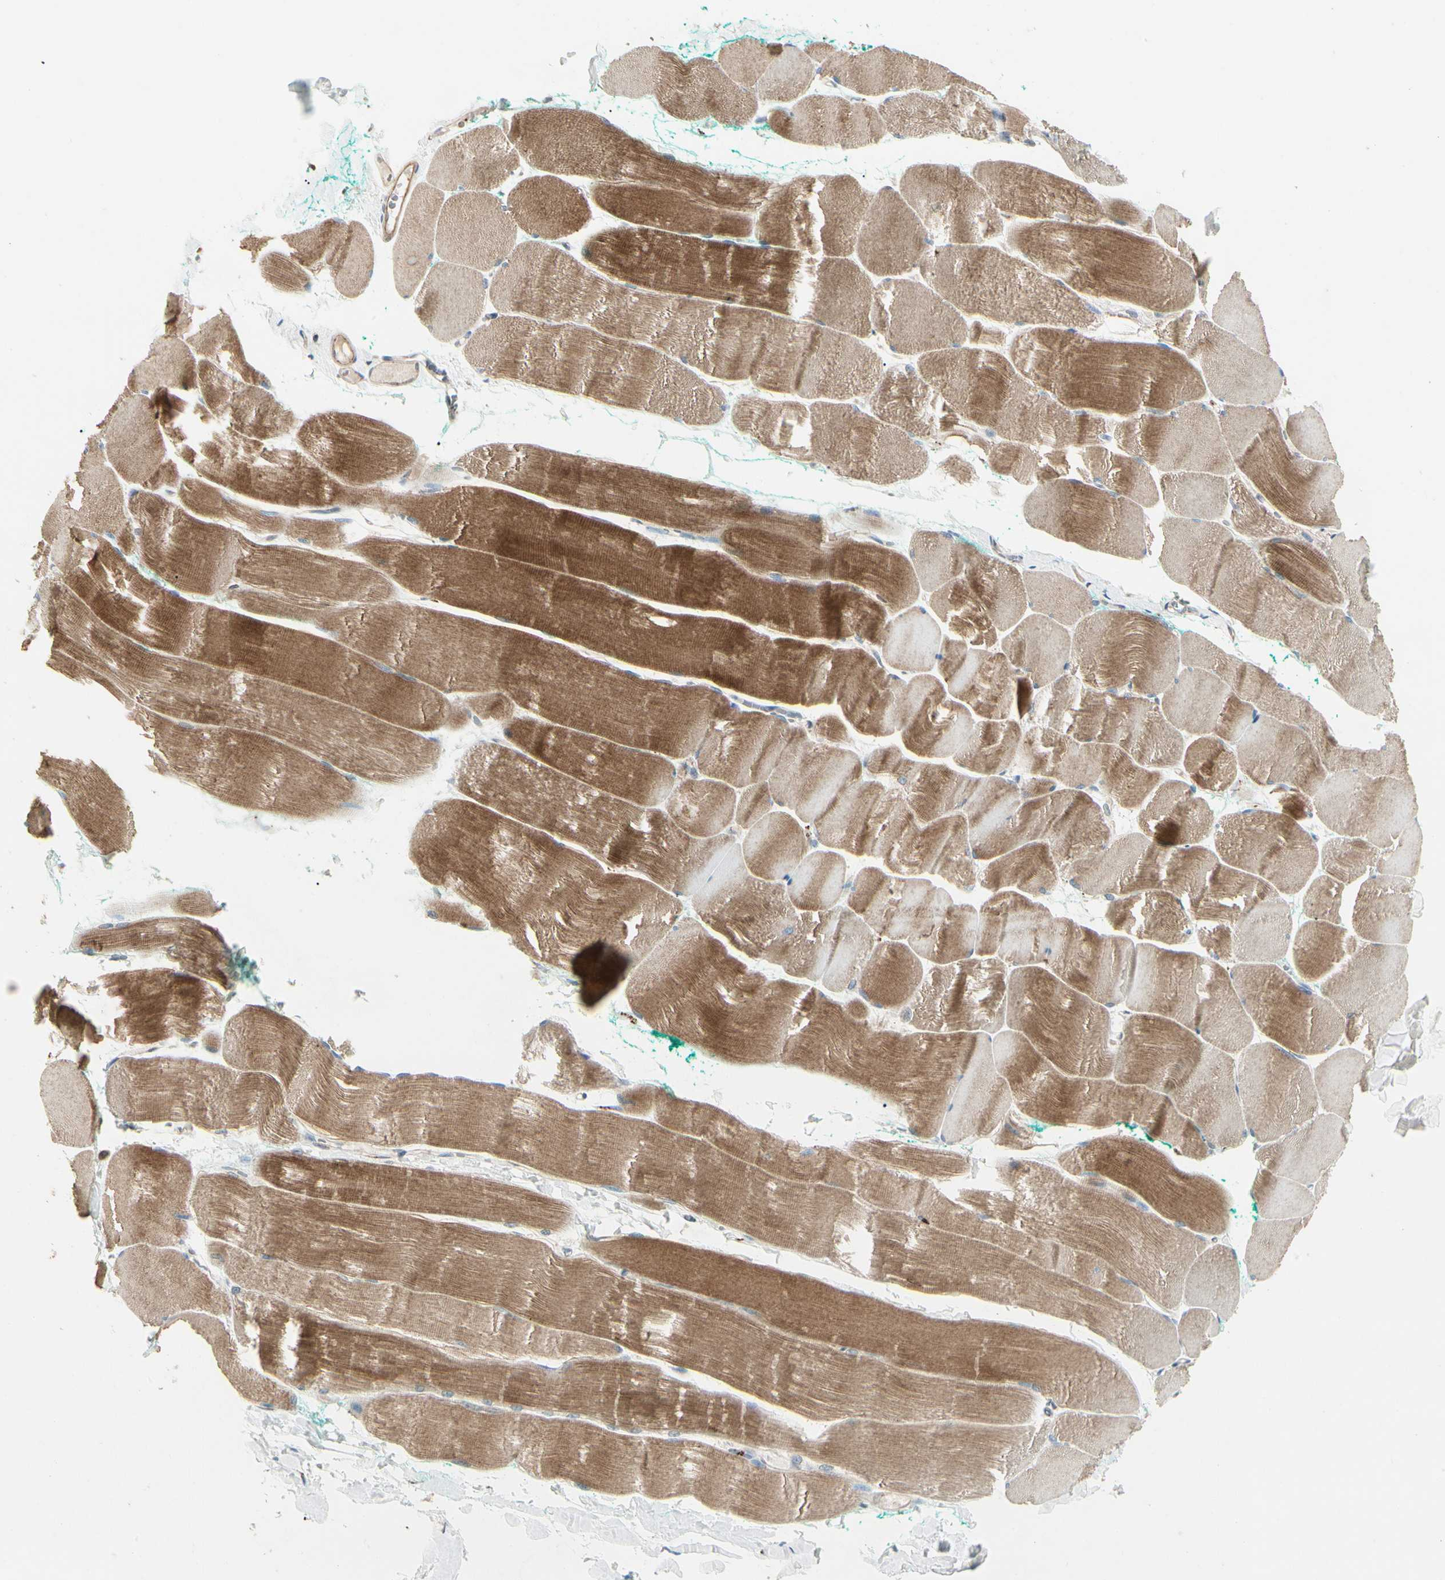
{"staining": {"intensity": "moderate", "quantity": "25%-75%", "location": "cytoplasmic/membranous"}, "tissue": "skeletal muscle", "cell_type": "Myocytes", "image_type": "normal", "snomed": [{"axis": "morphology", "description": "Normal tissue, NOS"}, {"axis": "morphology", "description": "Squamous cell carcinoma, NOS"}, {"axis": "topography", "description": "Skeletal muscle"}], "caption": "Moderate cytoplasmic/membranous staining is seen in about 25%-75% of myocytes in unremarkable skeletal muscle.", "gene": "ABCA3", "patient": {"sex": "male", "age": 51}}